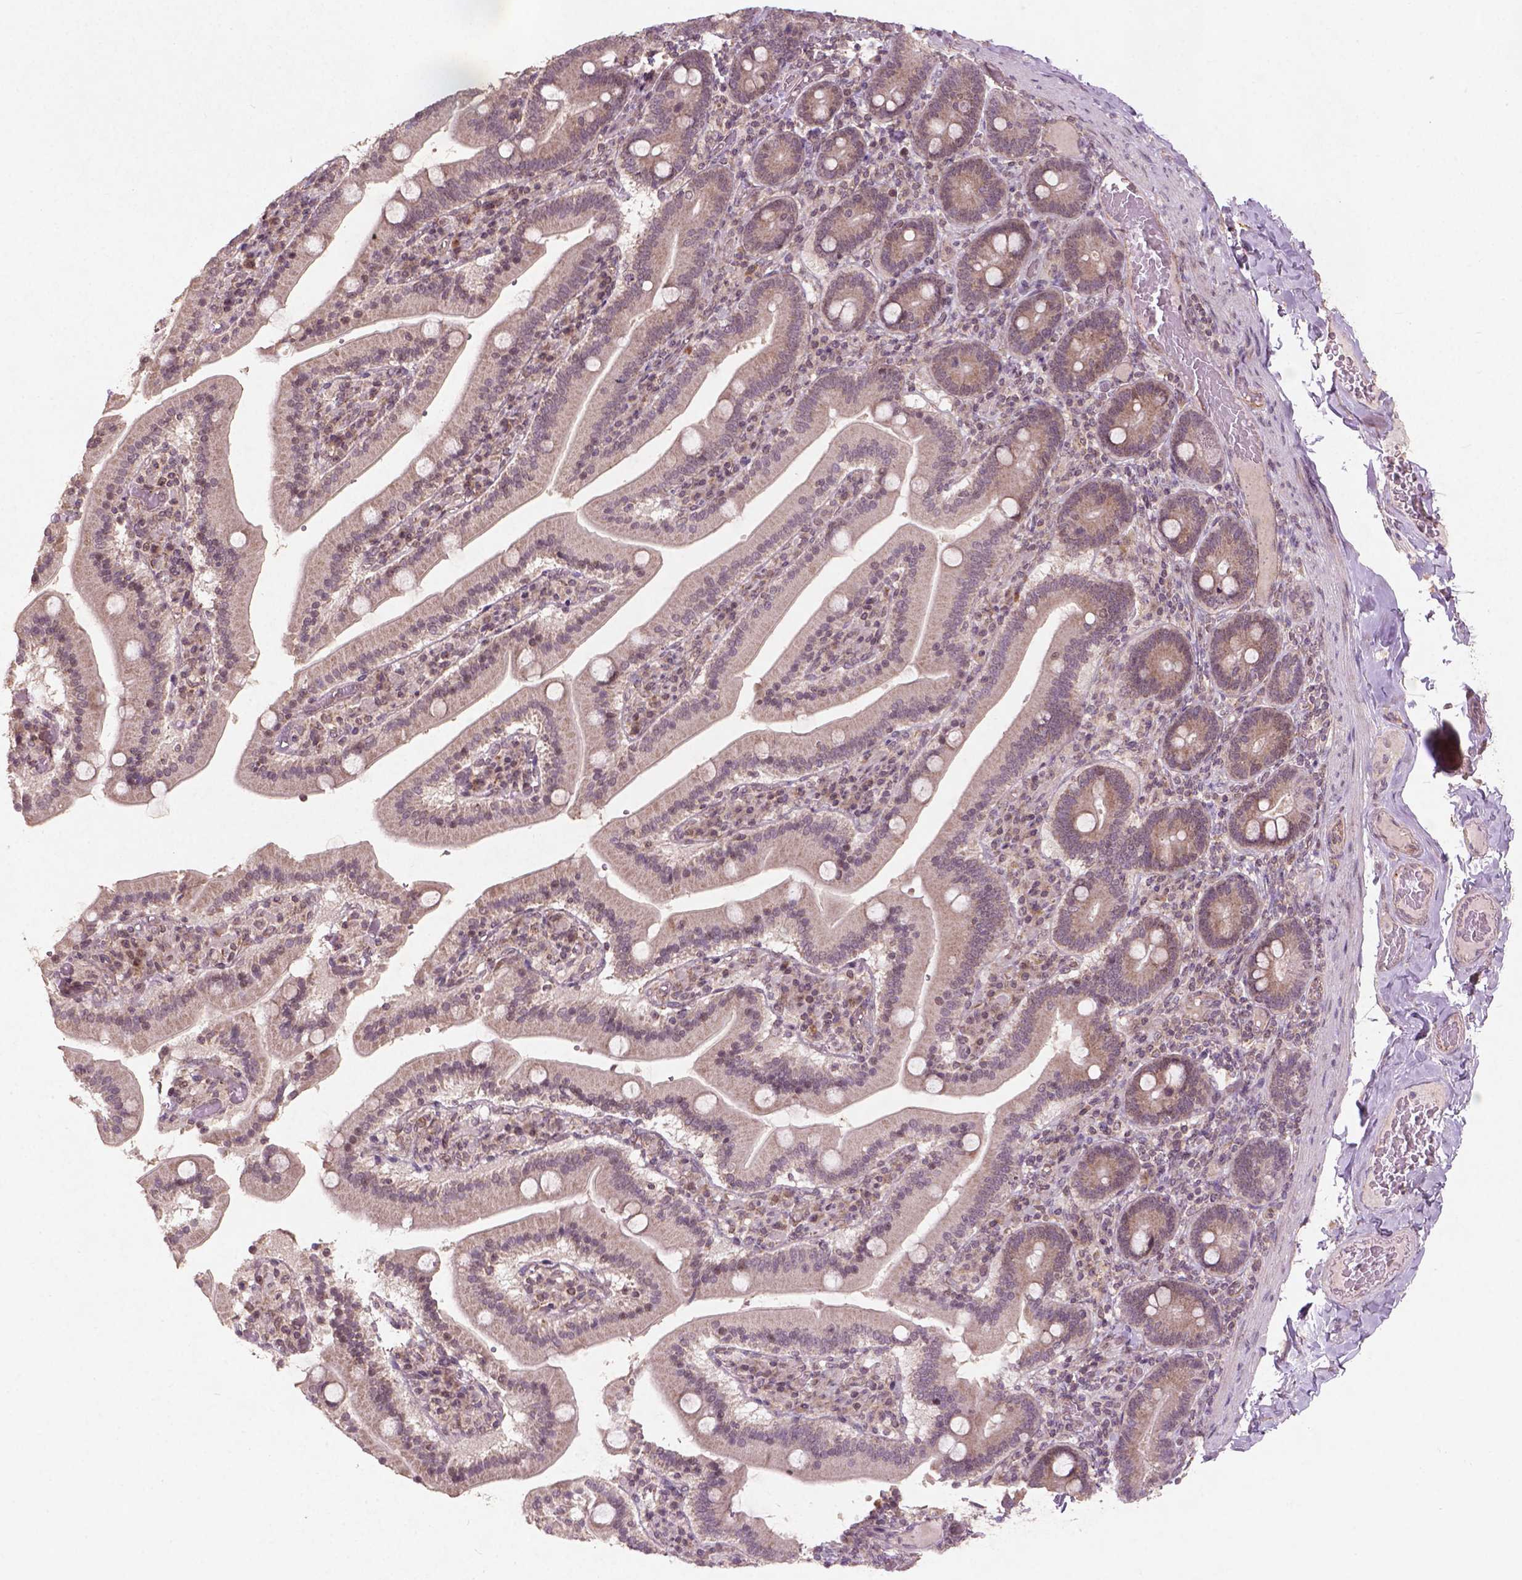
{"staining": {"intensity": "moderate", "quantity": "<25%", "location": "cytoplasmic/membranous"}, "tissue": "duodenum", "cell_type": "Glandular cells", "image_type": "normal", "snomed": [{"axis": "morphology", "description": "Normal tissue, NOS"}, {"axis": "topography", "description": "Duodenum"}], "caption": "Immunohistochemical staining of benign duodenum exhibits moderate cytoplasmic/membranous protein staining in about <25% of glandular cells. (brown staining indicates protein expression, while blue staining denotes nuclei).", "gene": "SMAD2", "patient": {"sex": "female", "age": 62}}